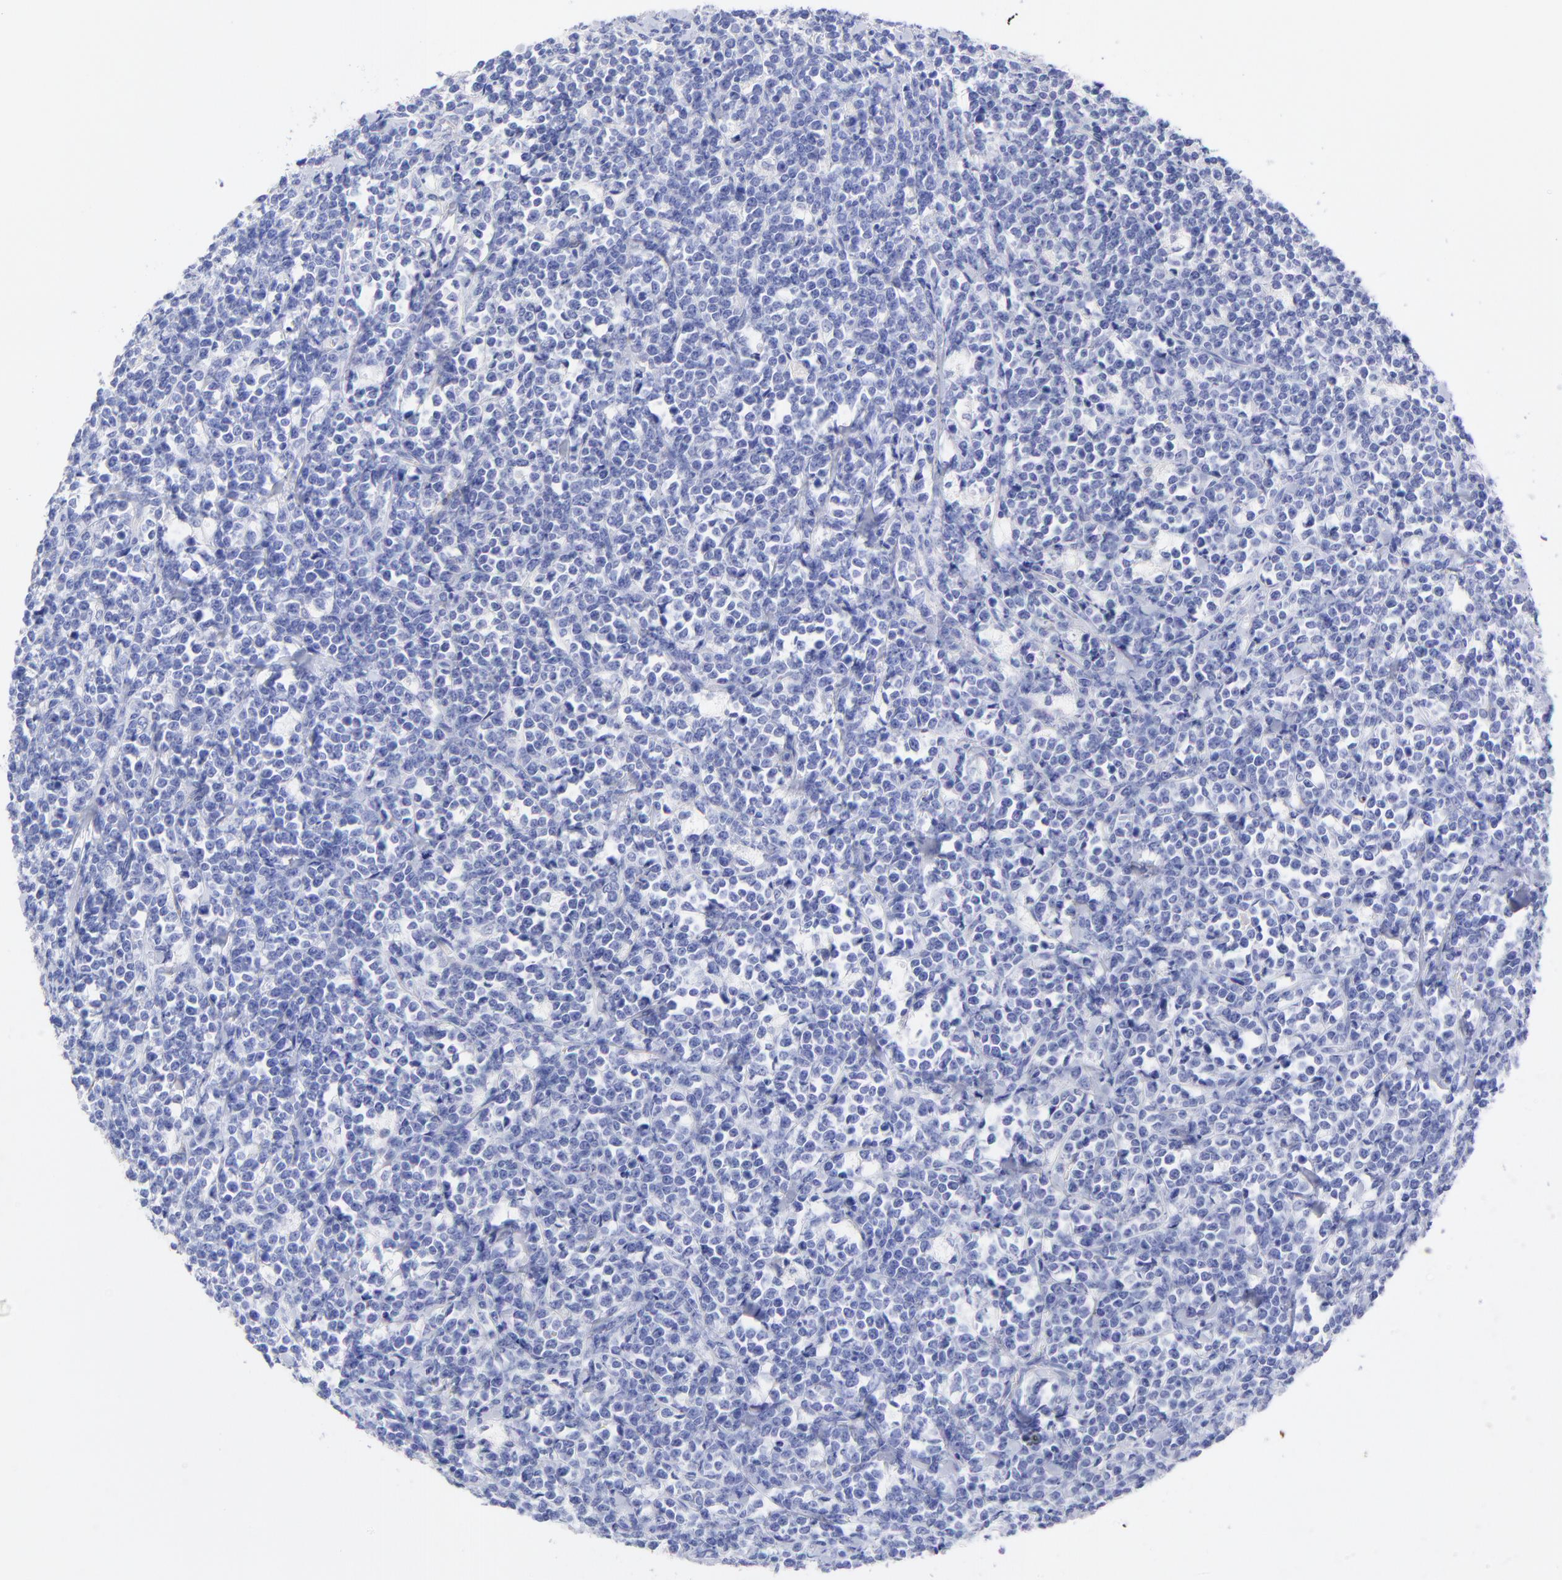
{"staining": {"intensity": "negative", "quantity": "none", "location": "none"}, "tissue": "lymphoma", "cell_type": "Tumor cells", "image_type": "cancer", "snomed": [{"axis": "morphology", "description": "Malignant lymphoma, non-Hodgkin's type, High grade"}, {"axis": "topography", "description": "Small intestine"}, {"axis": "topography", "description": "Colon"}], "caption": "Immunohistochemistry (IHC) histopathology image of neoplastic tissue: malignant lymphoma, non-Hodgkin's type (high-grade) stained with DAB (3,3'-diaminobenzidine) demonstrates no significant protein expression in tumor cells.", "gene": "C1QTNF6", "patient": {"sex": "male", "age": 8}}